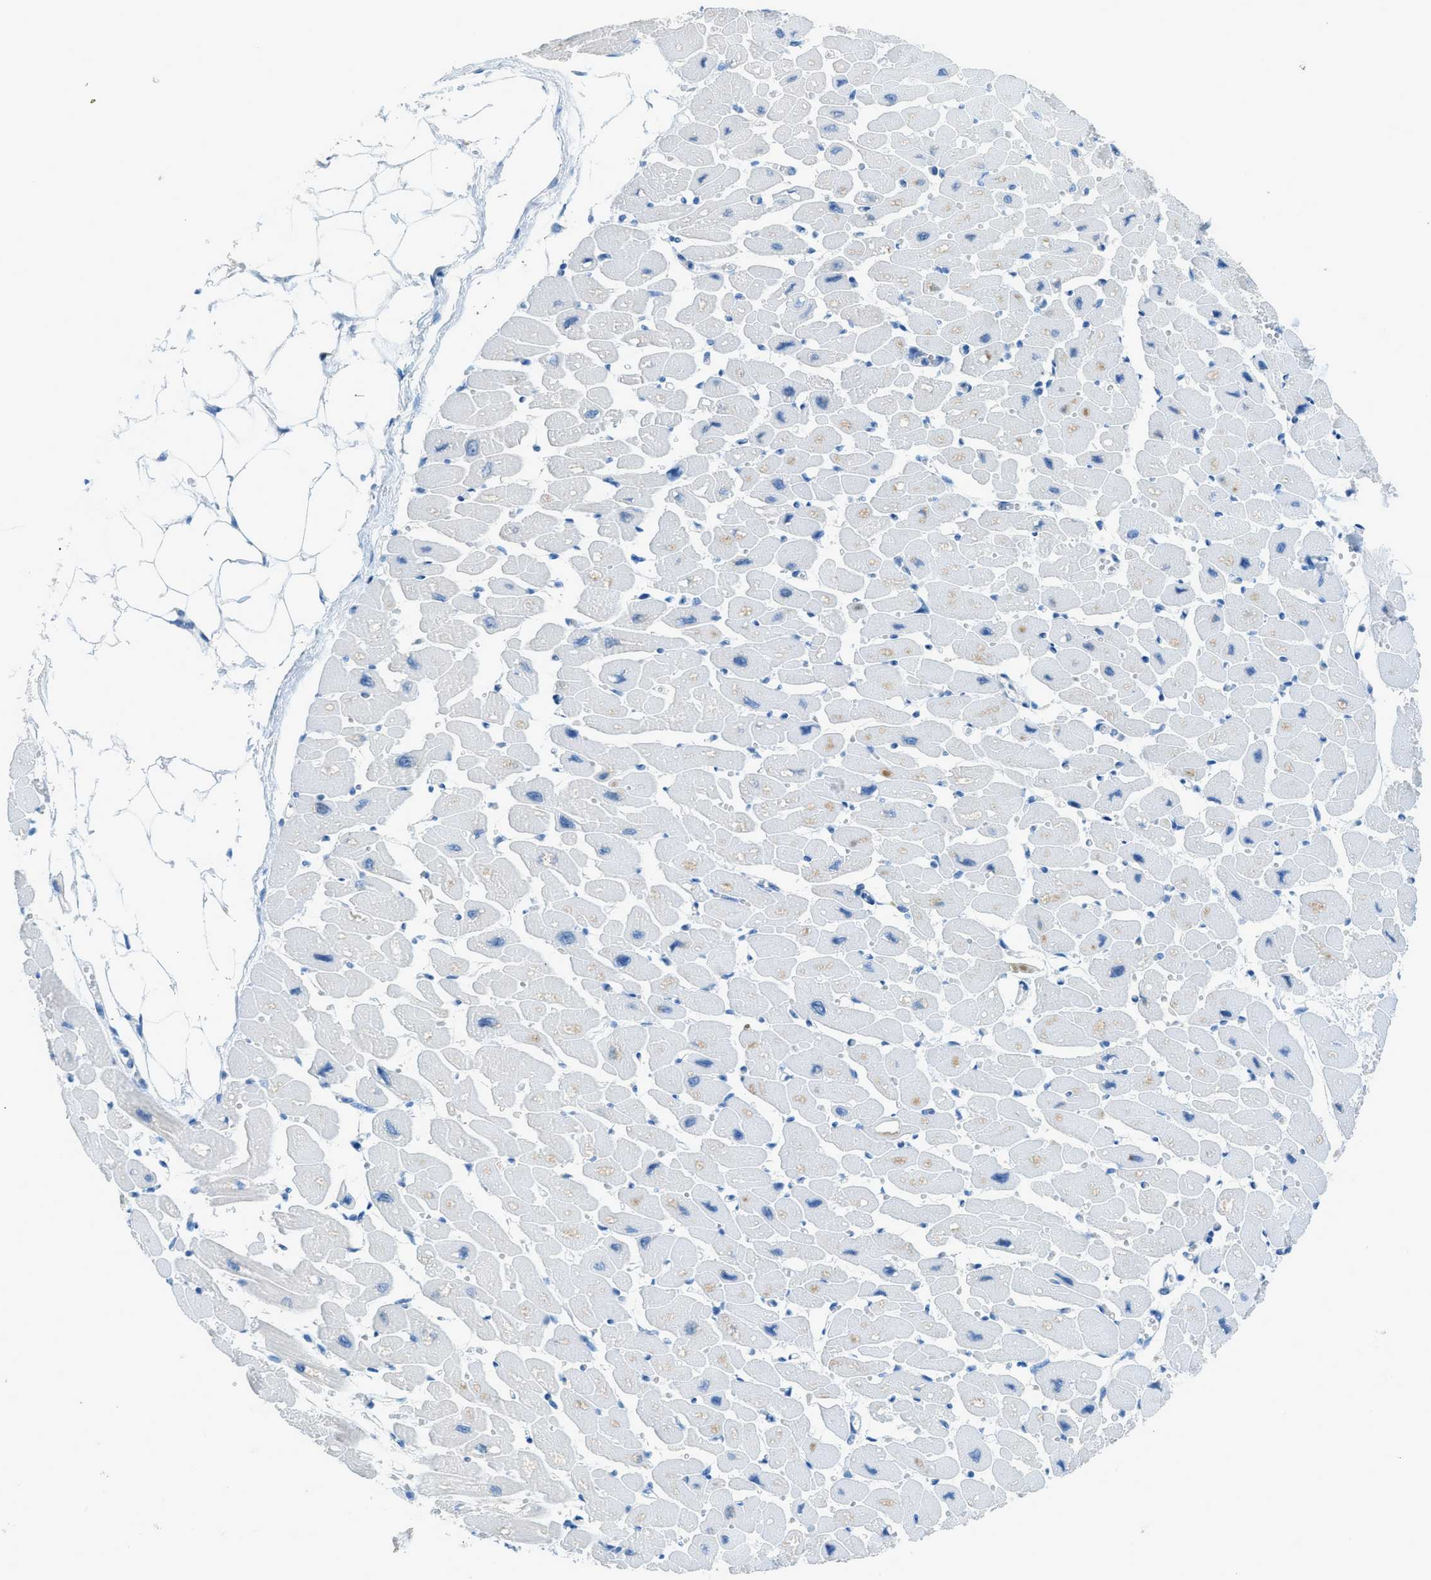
{"staining": {"intensity": "weak", "quantity": "<25%", "location": "cytoplasmic/membranous"}, "tissue": "heart muscle", "cell_type": "Cardiomyocytes", "image_type": "normal", "snomed": [{"axis": "morphology", "description": "Normal tissue, NOS"}, {"axis": "topography", "description": "Heart"}], "caption": "Cardiomyocytes show no significant positivity in unremarkable heart muscle.", "gene": "ACAN", "patient": {"sex": "female", "age": 54}}